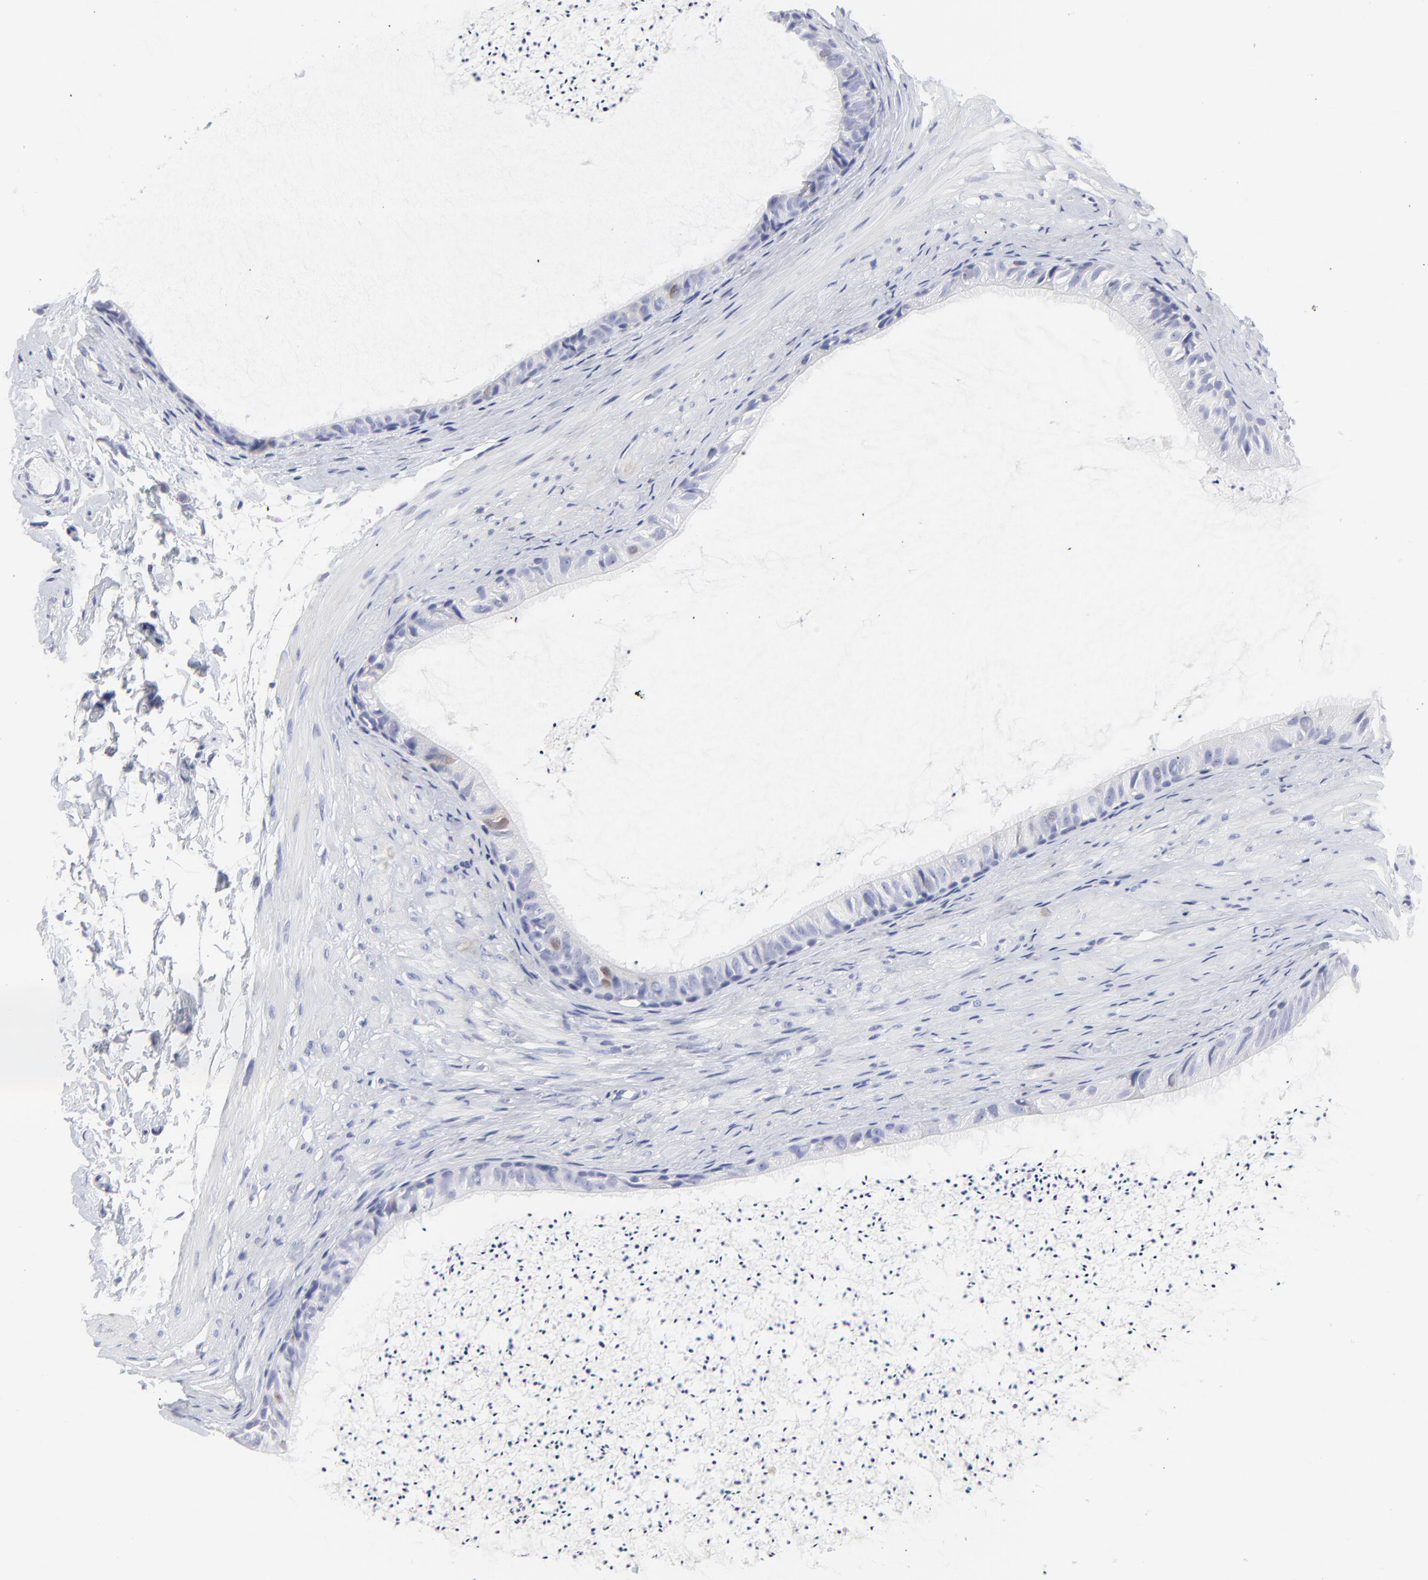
{"staining": {"intensity": "negative", "quantity": "none", "location": "none"}, "tissue": "epididymis", "cell_type": "Glandular cells", "image_type": "normal", "snomed": [{"axis": "morphology", "description": "Normal tissue, NOS"}, {"axis": "topography", "description": "Epididymis"}], "caption": "This micrograph is of unremarkable epididymis stained with immunohistochemistry (IHC) to label a protein in brown with the nuclei are counter-stained blue. There is no staining in glandular cells.", "gene": "NCAPH", "patient": {"sex": "male", "age": 77}}